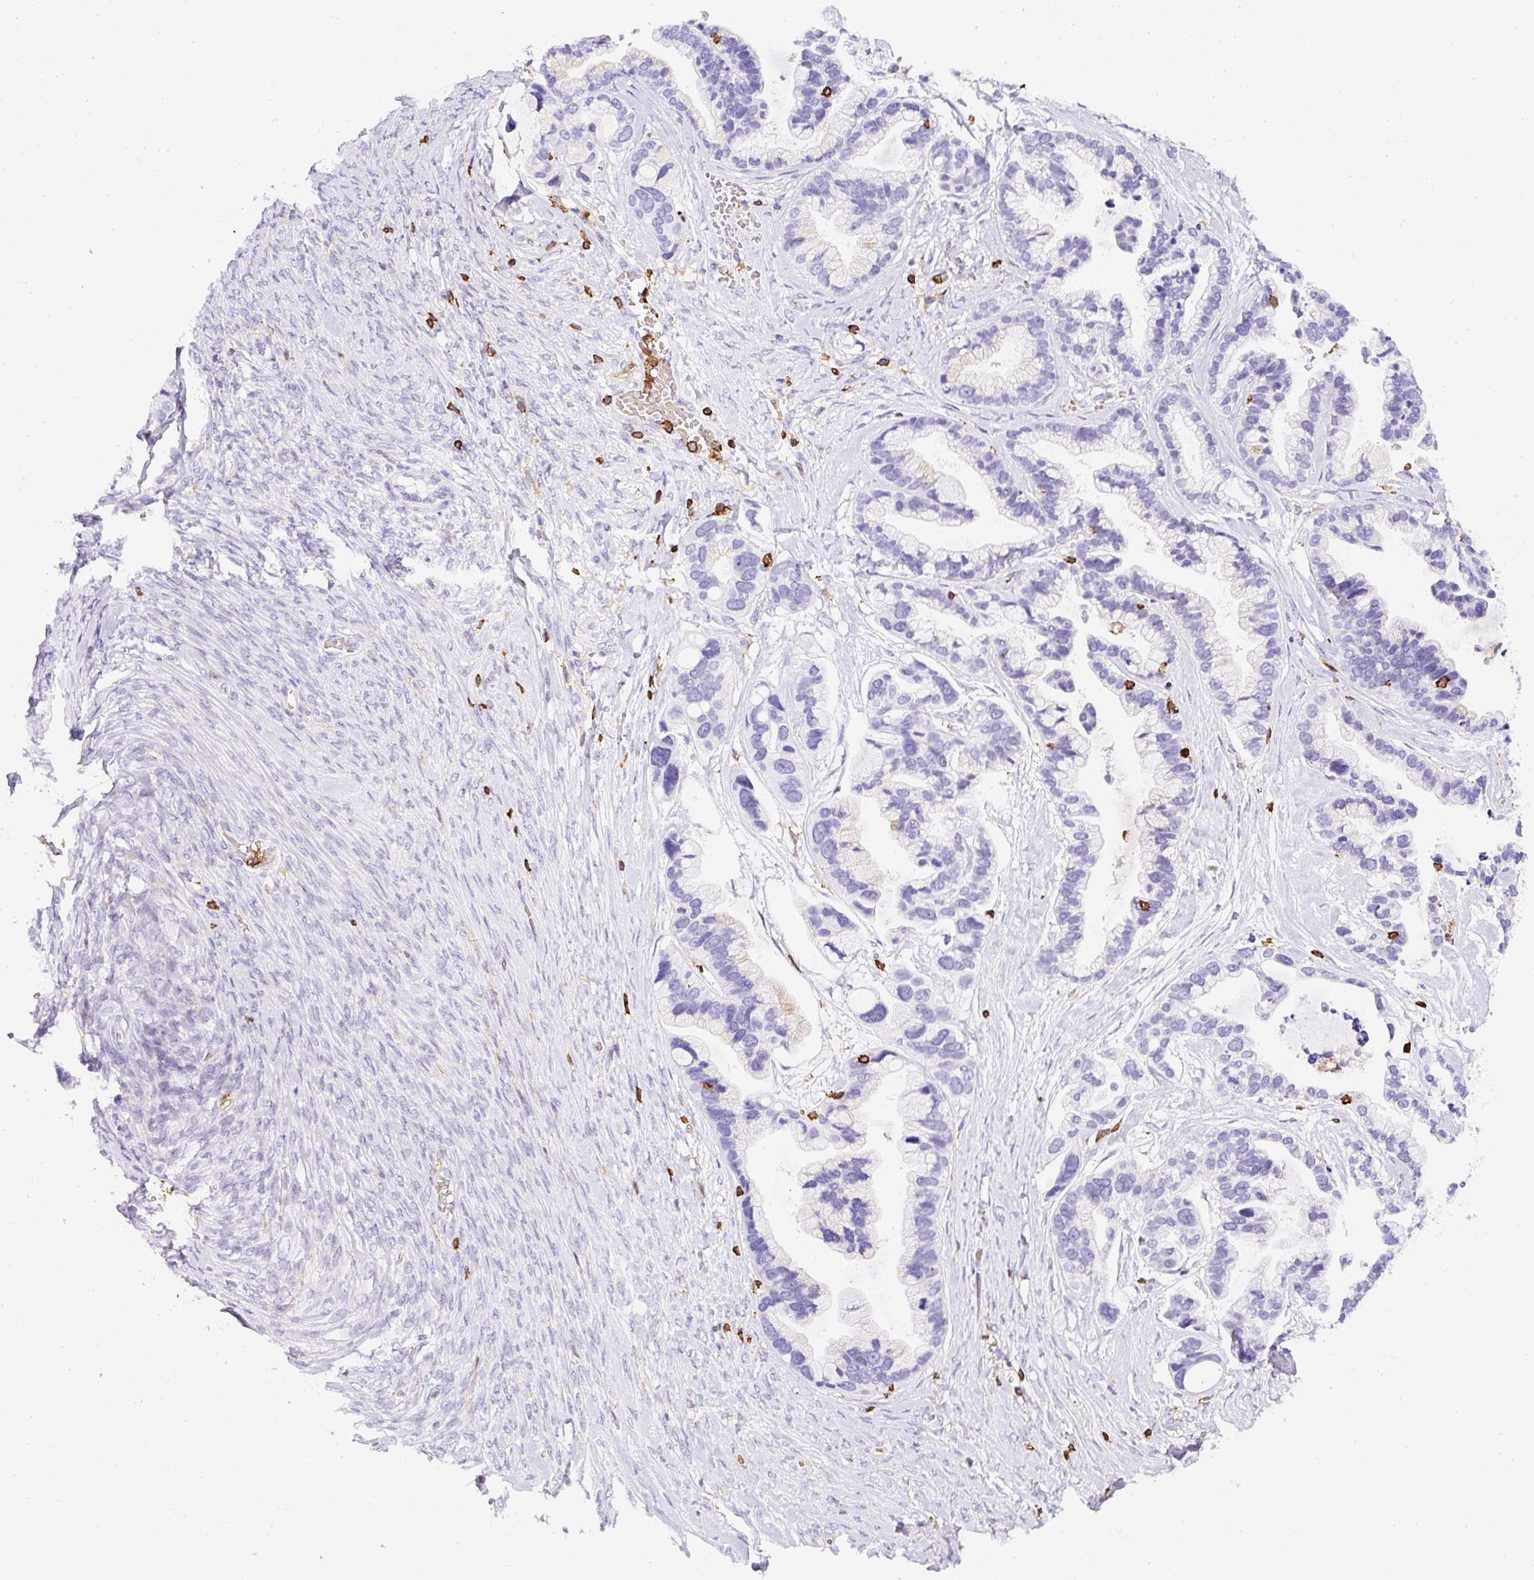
{"staining": {"intensity": "negative", "quantity": "none", "location": "none"}, "tissue": "ovarian cancer", "cell_type": "Tumor cells", "image_type": "cancer", "snomed": [{"axis": "morphology", "description": "Cystadenocarcinoma, serous, NOS"}, {"axis": "topography", "description": "Ovary"}], "caption": "Immunohistochemical staining of ovarian serous cystadenocarcinoma displays no significant staining in tumor cells.", "gene": "FAM228B", "patient": {"sex": "female", "age": 56}}